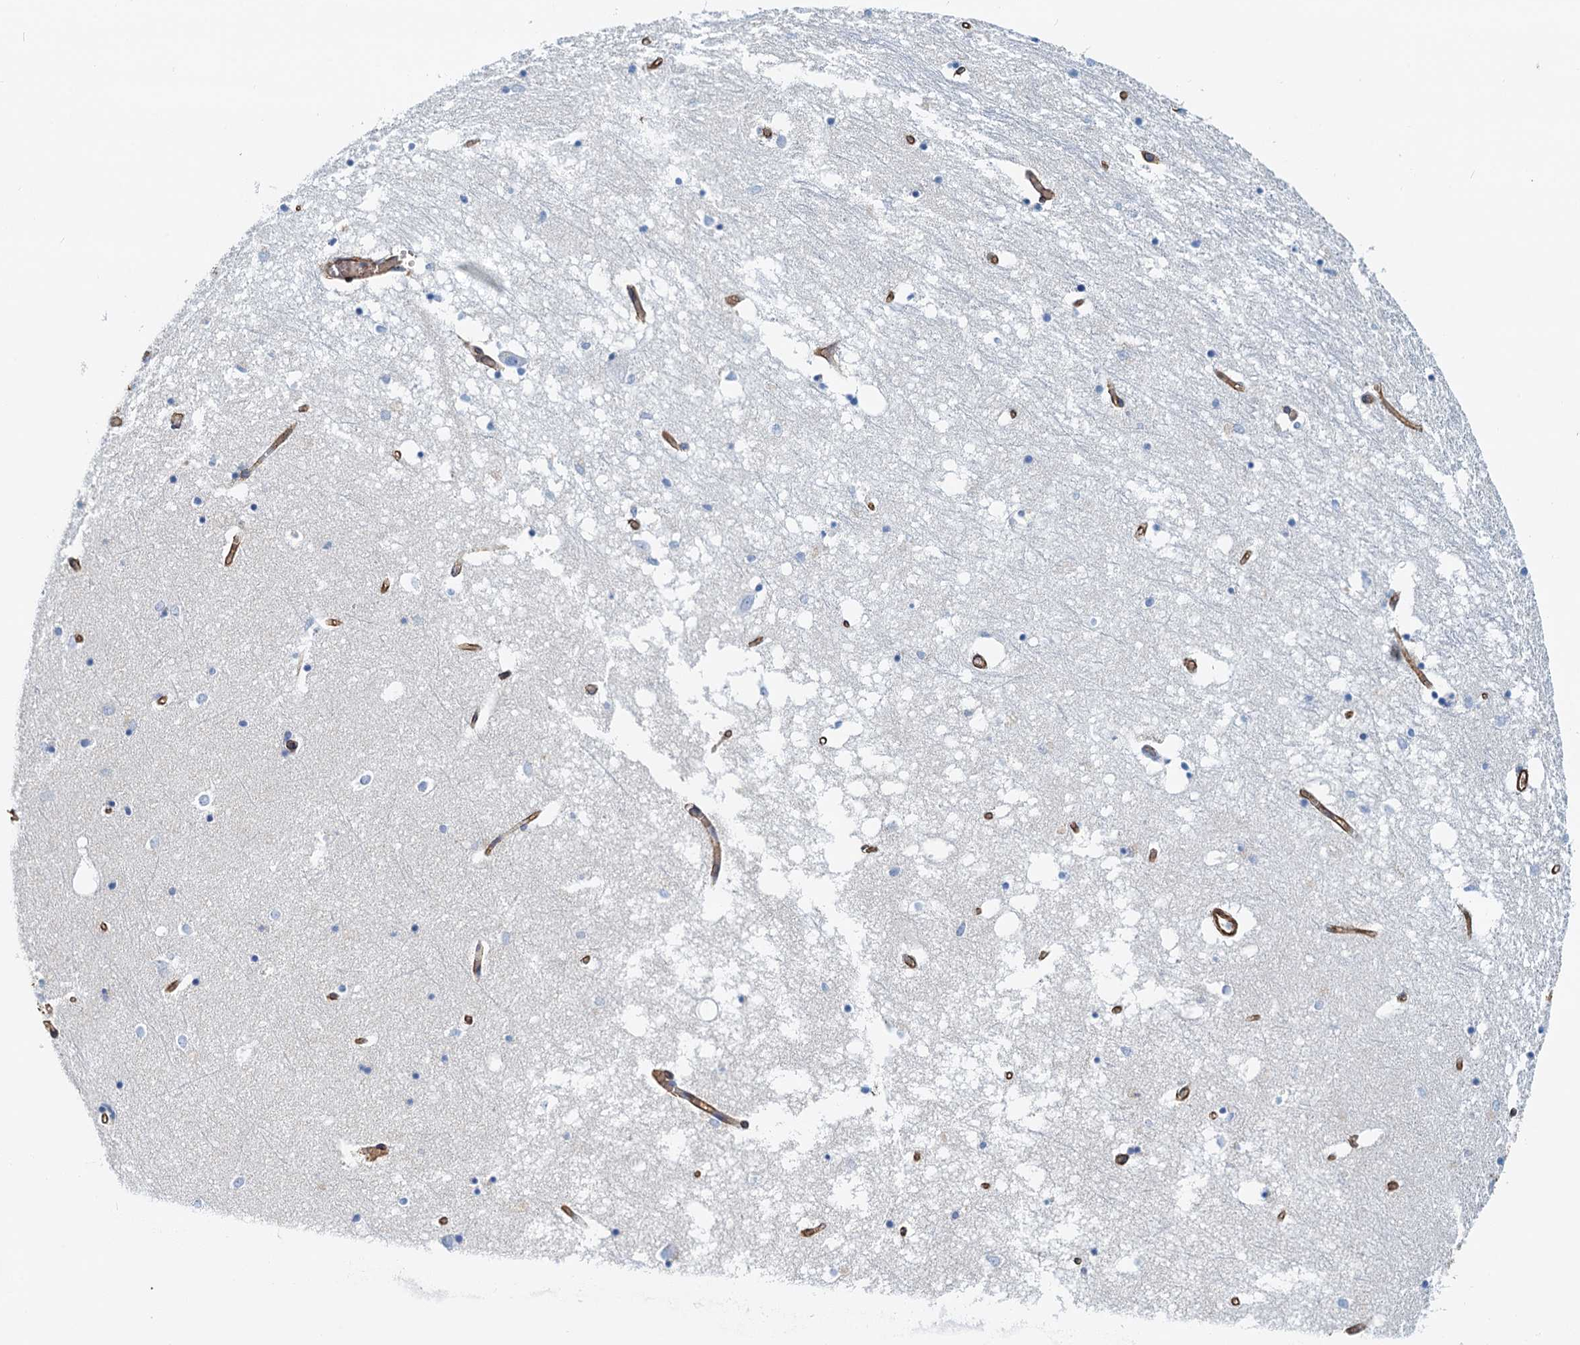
{"staining": {"intensity": "negative", "quantity": "none", "location": "none"}, "tissue": "hippocampus", "cell_type": "Glial cells", "image_type": "normal", "snomed": [{"axis": "morphology", "description": "Normal tissue, NOS"}, {"axis": "topography", "description": "Hippocampus"}], "caption": "This is a histopathology image of IHC staining of normal hippocampus, which shows no positivity in glial cells. Nuclei are stained in blue.", "gene": "DGKG", "patient": {"sex": "male", "age": 70}}